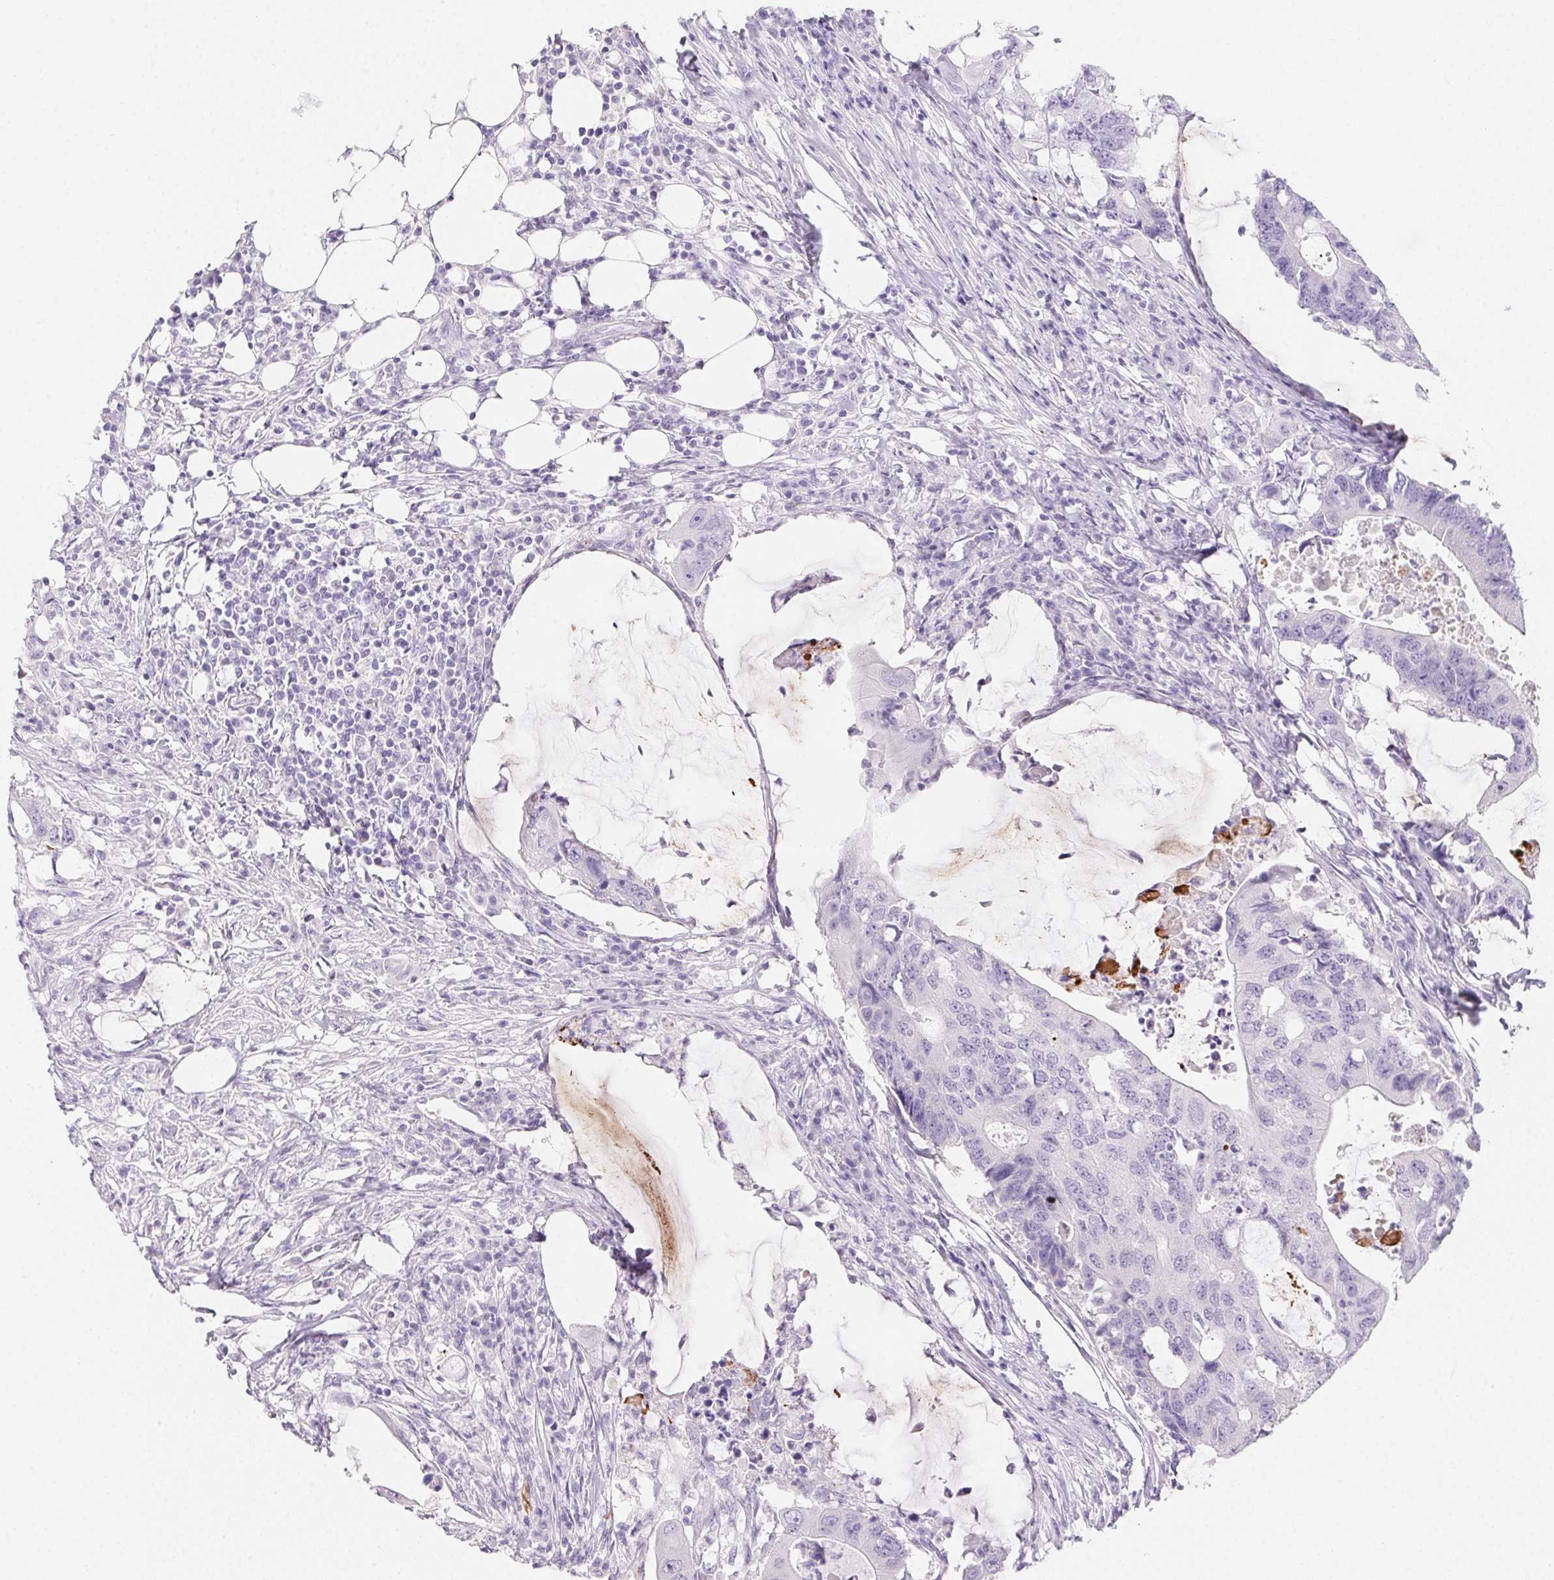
{"staining": {"intensity": "negative", "quantity": "none", "location": "none"}, "tissue": "colorectal cancer", "cell_type": "Tumor cells", "image_type": "cancer", "snomed": [{"axis": "morphology", "description": "Adenocarcinoma, NOS"}, {"axis": "topography", "description": "Colon"}], "caption": "This is an IHC photomicrograph of human colorectal adenocarcinoma. There is no expression in tumor cells.", "gene": "MYL4", "patient": {"sex": "male", "age": 71}}